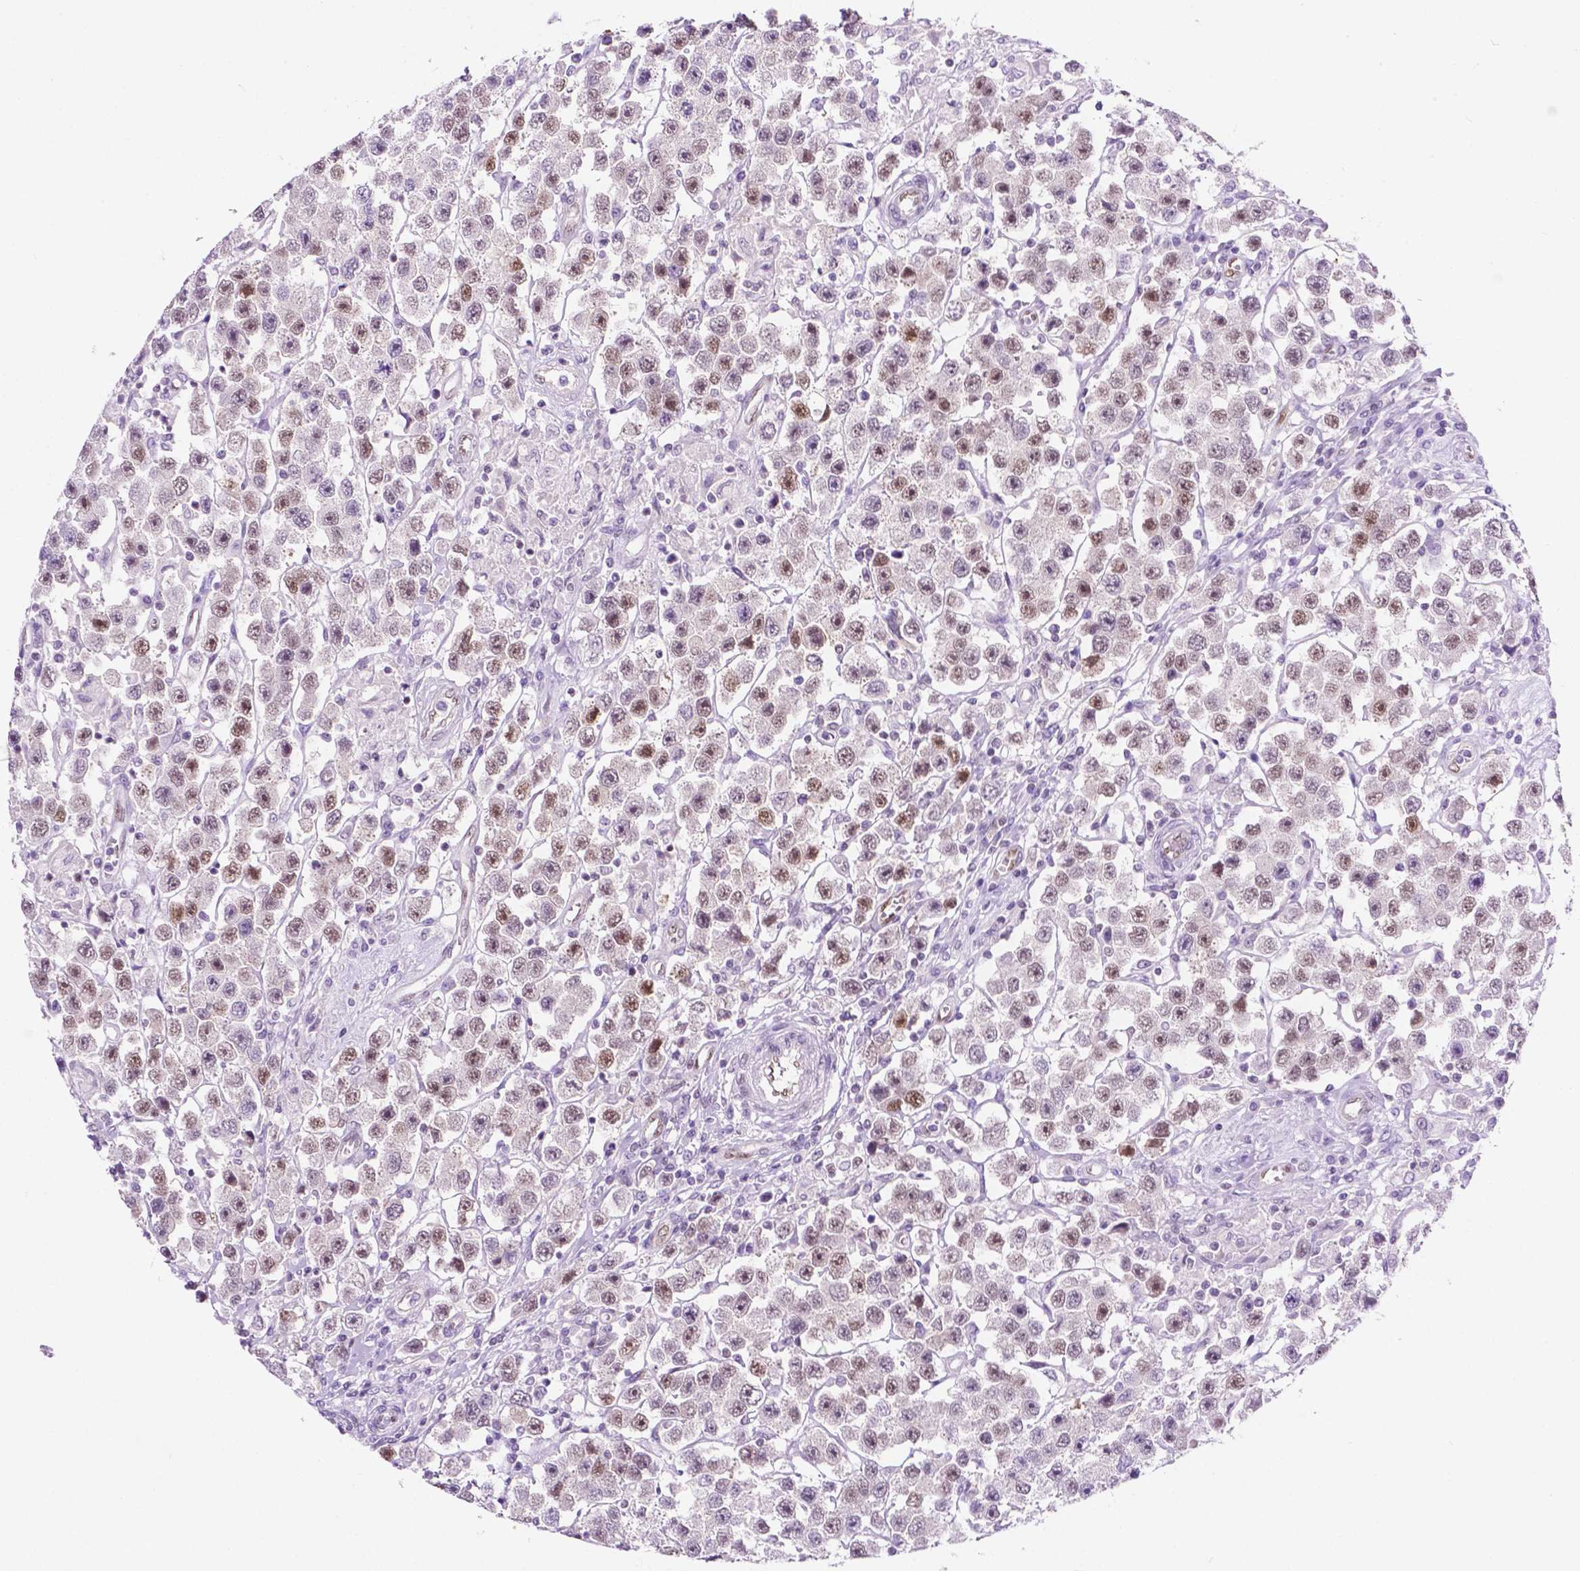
{"staining": {"intensity": "moderate", "quantity": ">75%", "location": "nuclear"}, "tissue": "testis cancer", "cell_type": "Tumor cells", "image_type": "cancer", "snomed": [{"axis": "morphology", "description": "Seminoma, NOS"}, {"axis": "topography", "description": "Testis"}], "caption": "Immunohistochemistry micrograph of neoplastic tissue: testis cancer (seminoma) stained using immunohistochemistry (IHC) demonstrates medium levels of moderate protein expression localized specifically in the nuclear of tumor cells, appearing as a nuclear brown color.", "gene": "ERF", "patient": {"sex": "male", "age": 45}}